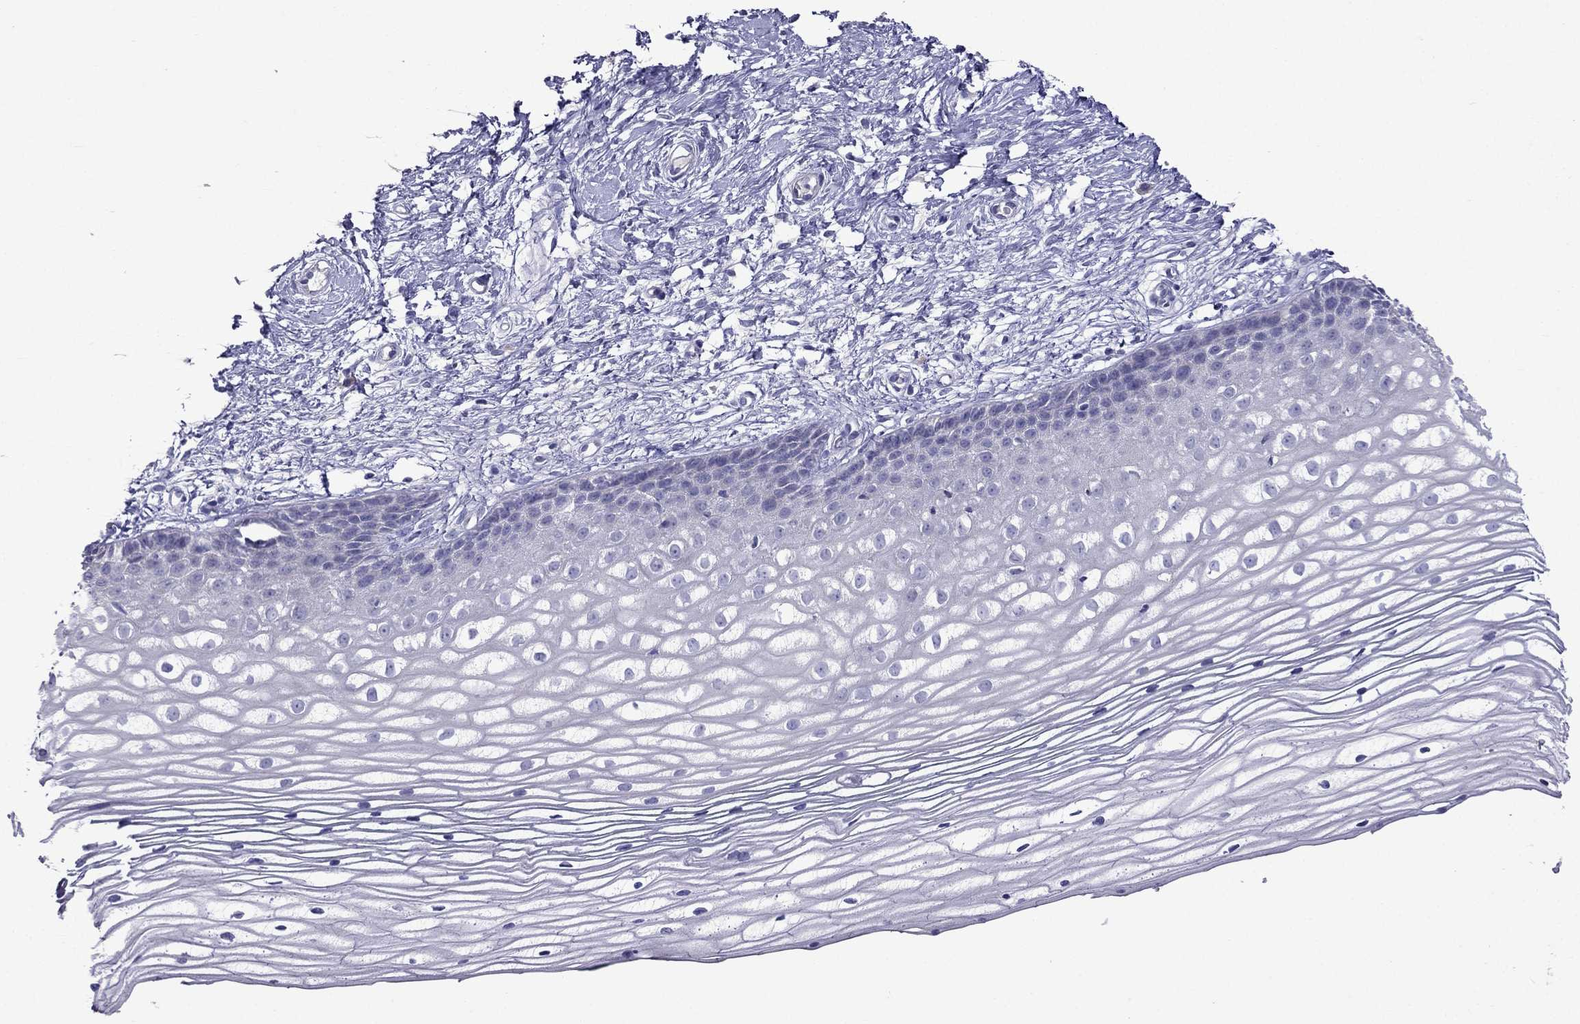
{"staining": {"intensity": "negative", "quantity": "none", "location": "none"}, "tissue": "cervix", "cell_type": "Glandular cells", "image_type": "normal", "snomed": [{"axis": "morphology", "description": "Normal tissue, NOS"}, {"axis": "topography", "description": "Cervix"}], "caption": "The immunohistochemistry photomicrograph has no significant expression in glandular cells of cervix.", "gene": "PATE1", "patient": {"sex": "female", "age": 40}}